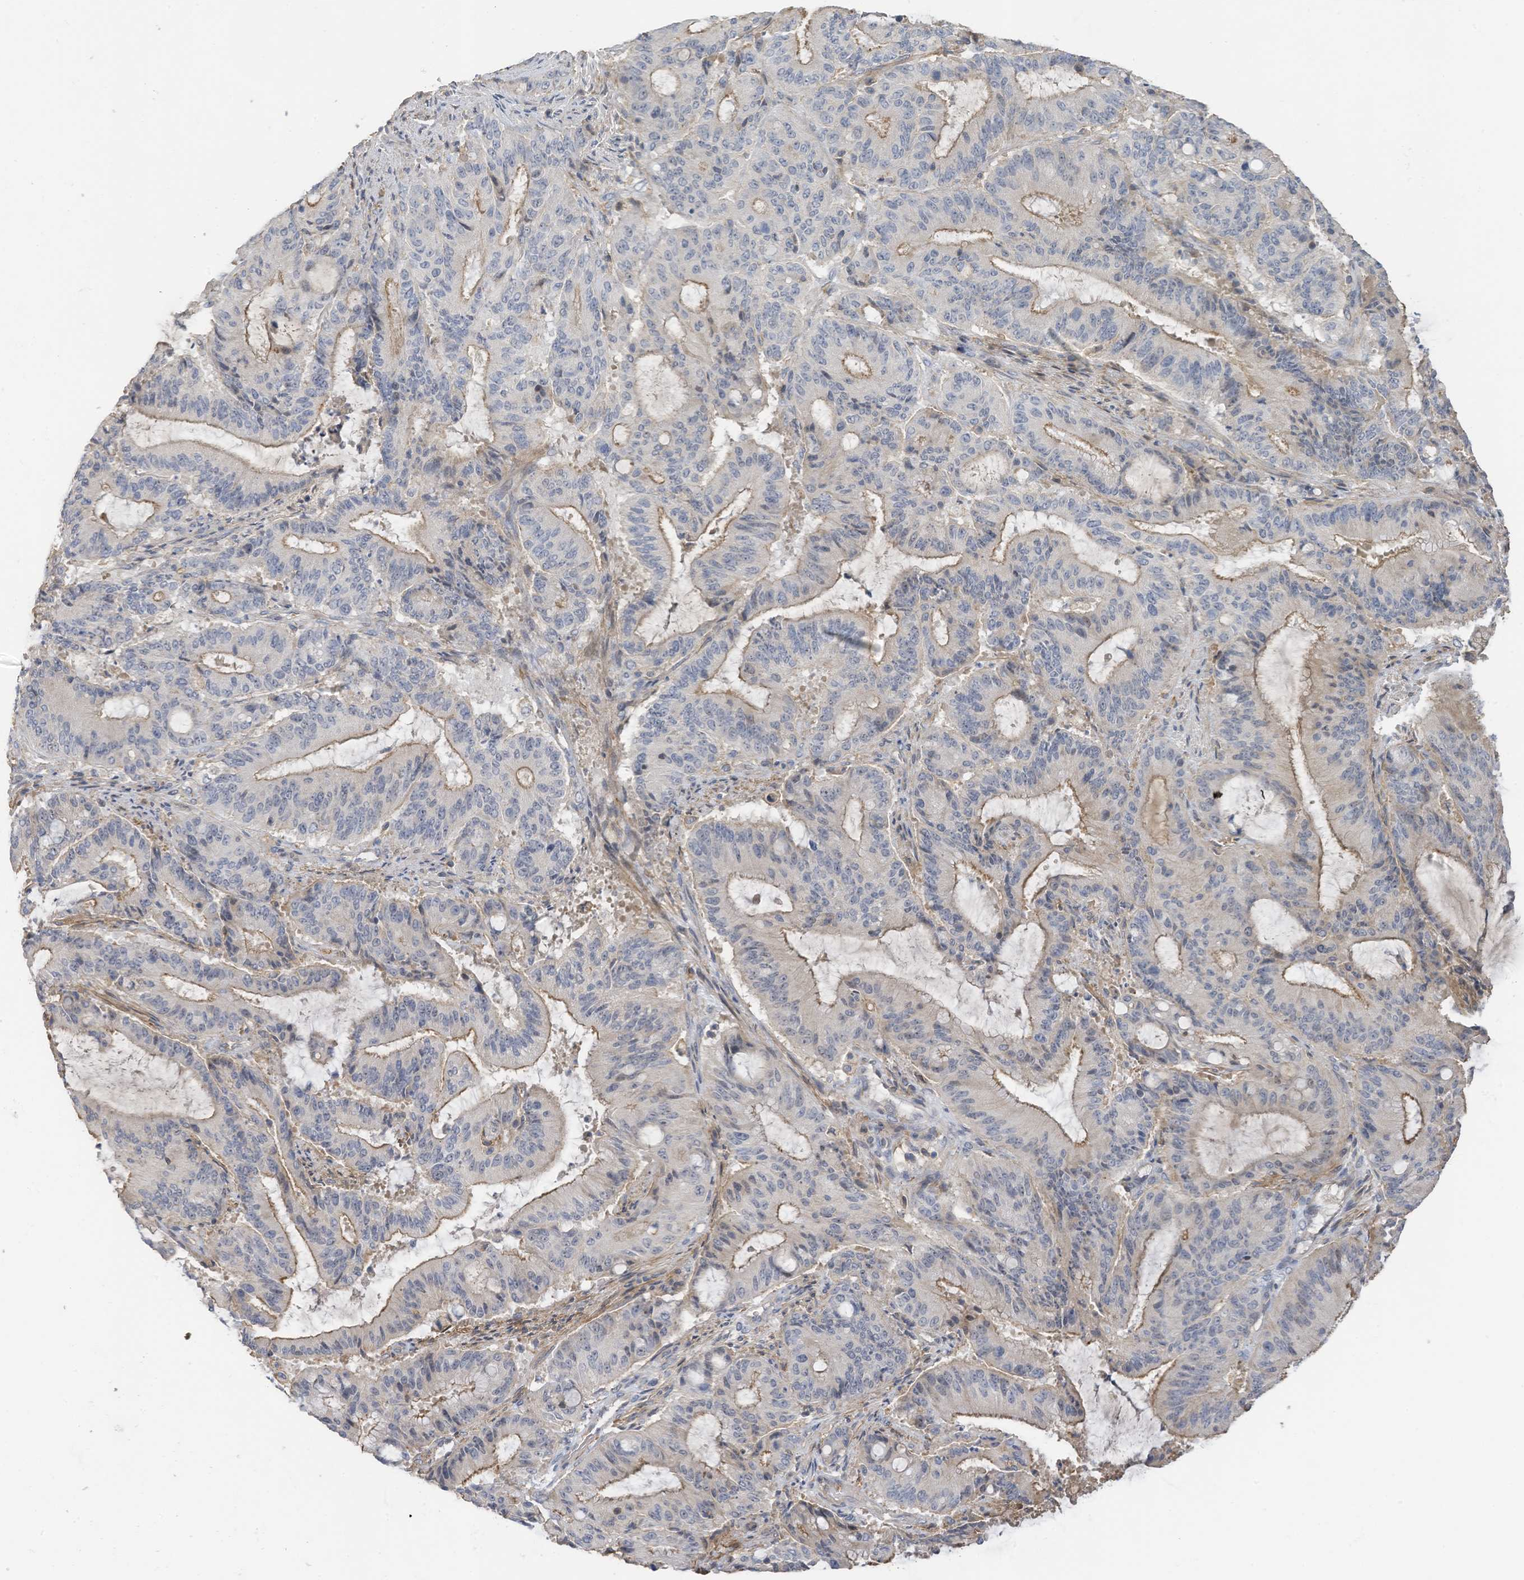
{"staining": {"intensity": "moderate", "quantity": "<25%", "location": "cytoplasmic/membranous"}, "tissue": "liver cancer", "cell_type": "Tumor cells", "image_type": "cancer", "snomed": [{"axis": "morphology", "description": "Normal tissue, NOS"}, {"axis": "morphology", "description": "Cholangiocarcinoma"}, {"axis": "topography", "description": "Liver"}, {"axis": "topography", "description": "Peripheral nerve tissue"}], "caption": "DAB (3,3'-diaminobenzidine) immunohistochemical staining of human liver cholangiocarcinoma shows moderate cytoplasmic/membranous protein staining in approximately <25% of tumor cells.", "gene": "SLFN14", "patient": {"sex": "female", "age": 73}}